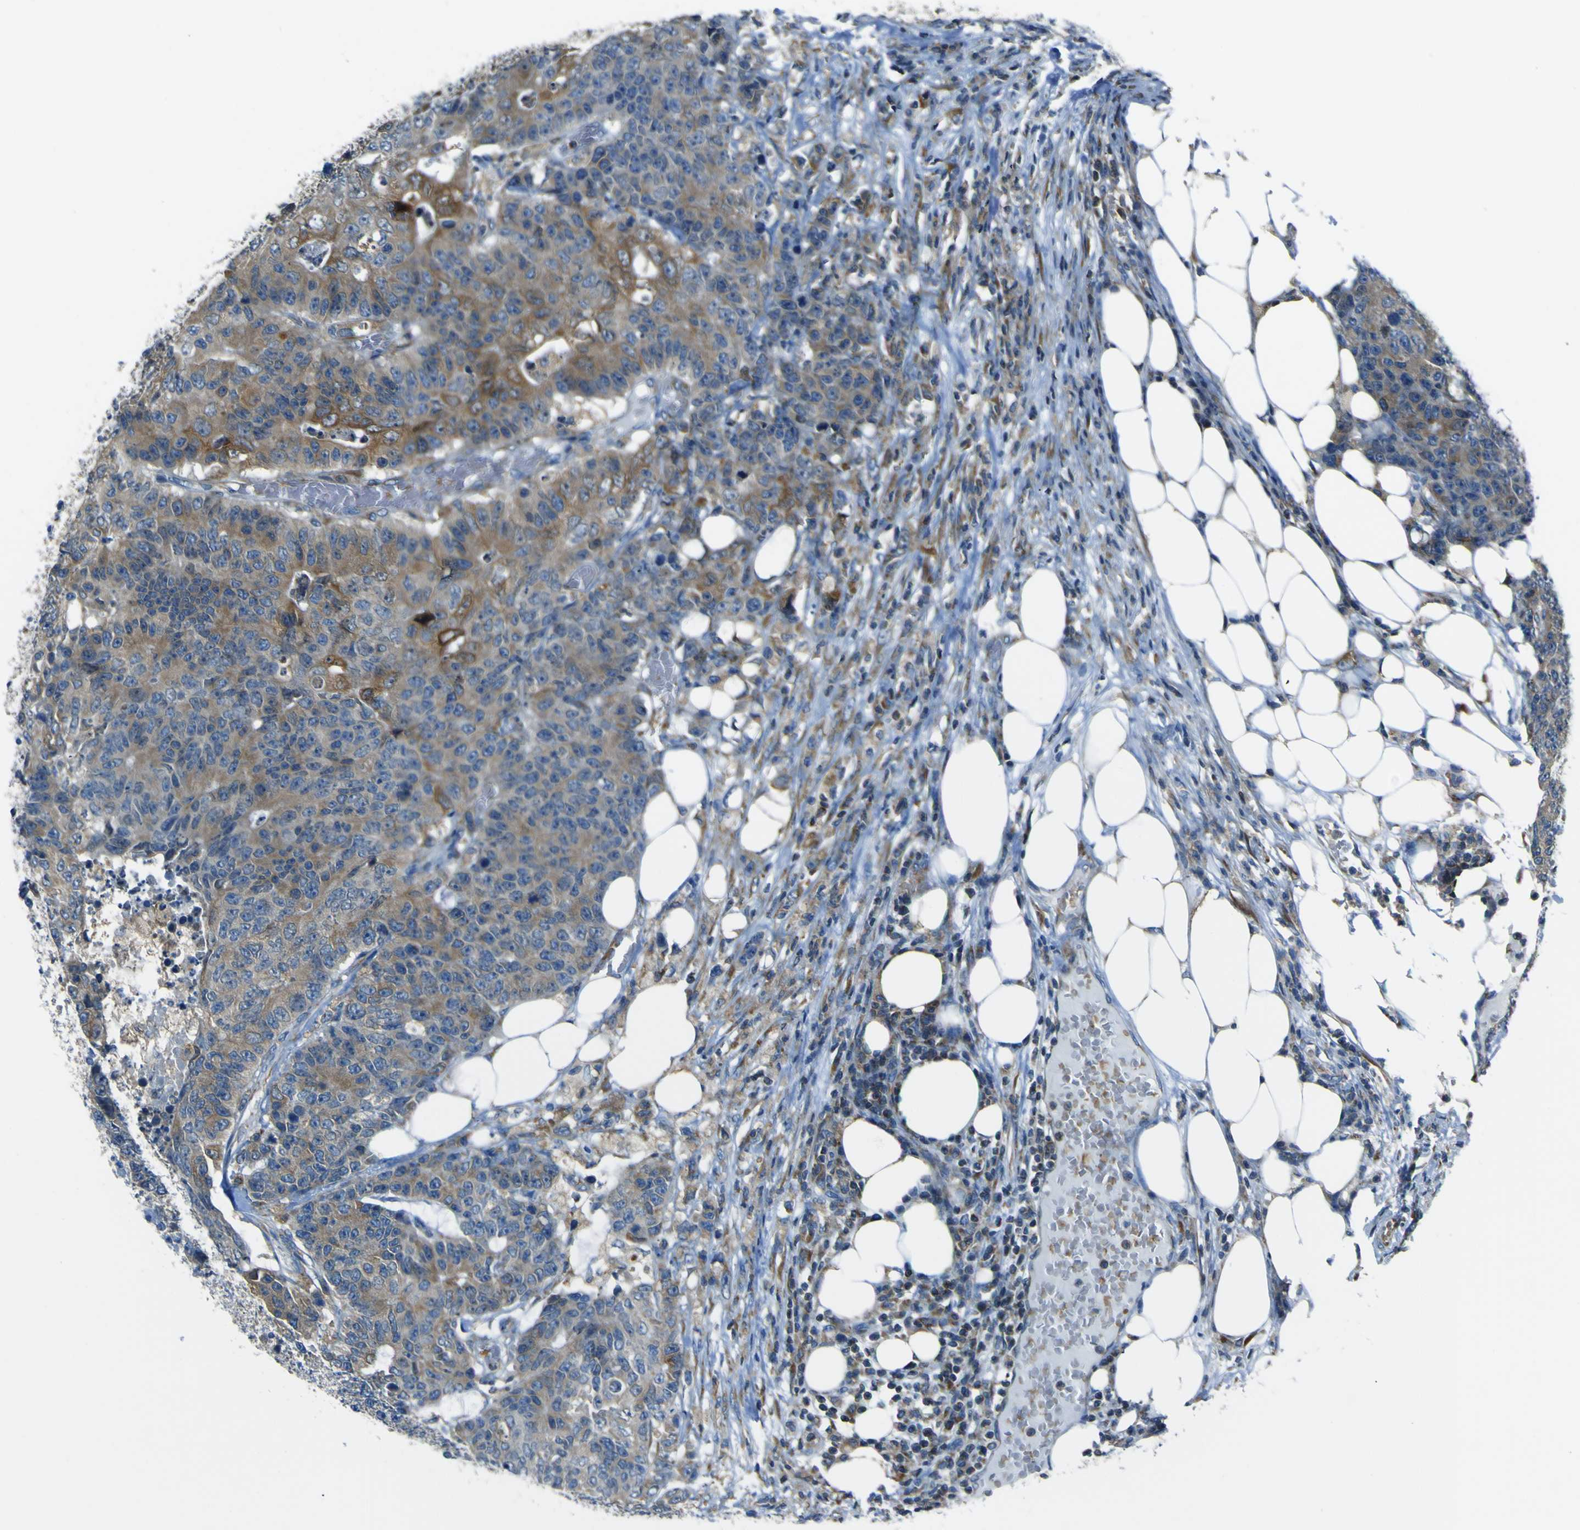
{"staining": {"intensity": "moderate", "quantity": "25%-75%", "location": "cytoplasmic/membranous"}, "tissue": "colorectal cancer", "cell_type": "Tumor cells", "image_type": "cancer", "snomed": [{"axis": "morphology", "description": "Adenocarcinoma, NOS"}, {"axis": "topography", "description": "Colon"}], "caption": "Tumor cells demonstrate medium levels of moderate cytoplasmic/membranous positivity in about 25%-75% of cells in colorectal cancer.", "gene": "STIM1", "patient": {"sex": "female", "age": 86}}